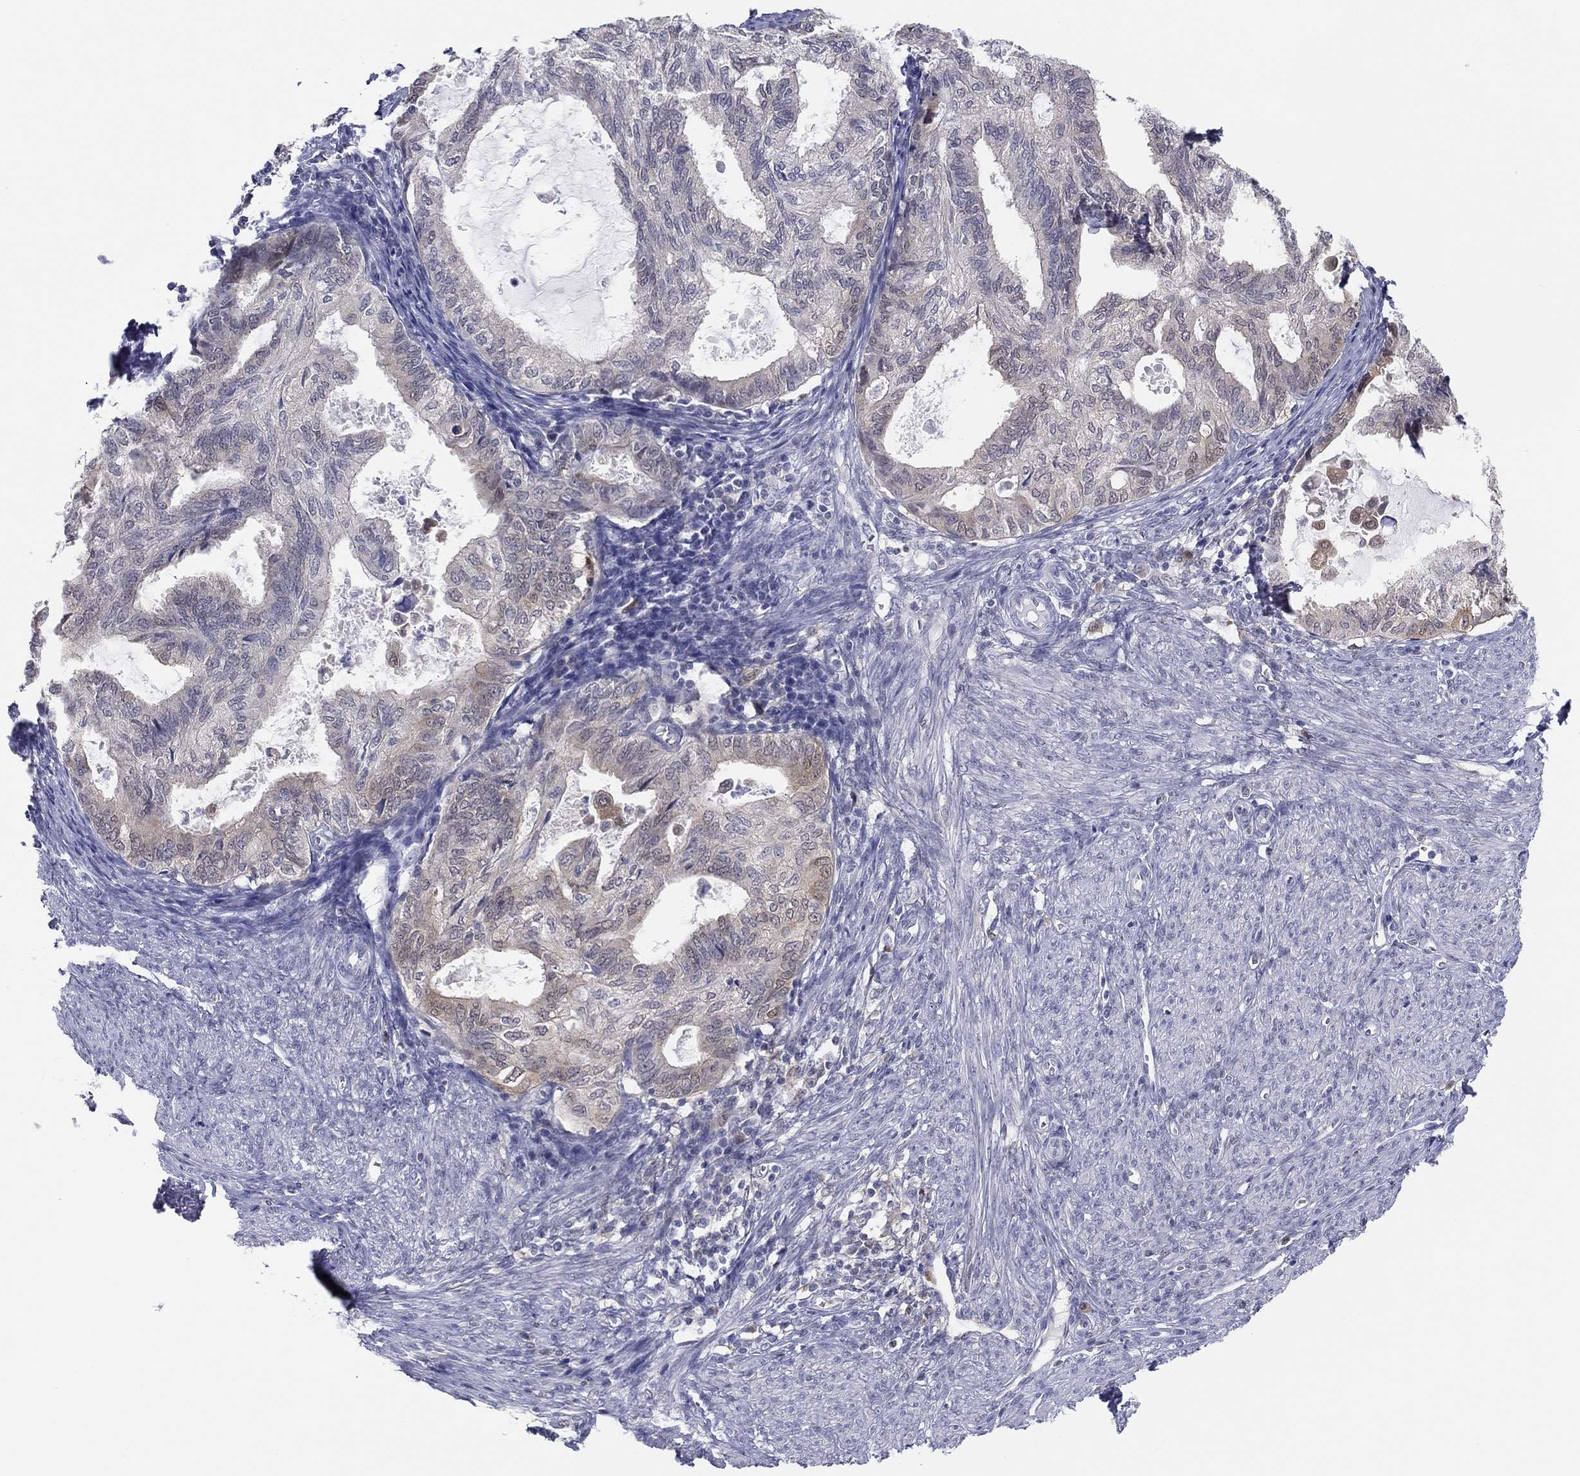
{"staining": {"intensity": "weak", "quantity": "<25%", "location": "cytoplasmic/membranous"}, "tissue": "endometrial cancer", "cell_type": "Tumor cells", "image_type": "cancer", "snomed": [{"axis": "morphology", "description": "Adenocarcinoma, NOS"}, {"axis": "topography", "description": "Endometrium"}], "caption": "IHC photomicrograph of neoplastic tissue: human adenocarcinoma (endometrial) stained with DAB exhibits no significant protein positivity in tumor cells.", "gene": "PDXK", "patient": {"sex": "female", "age": 86}}